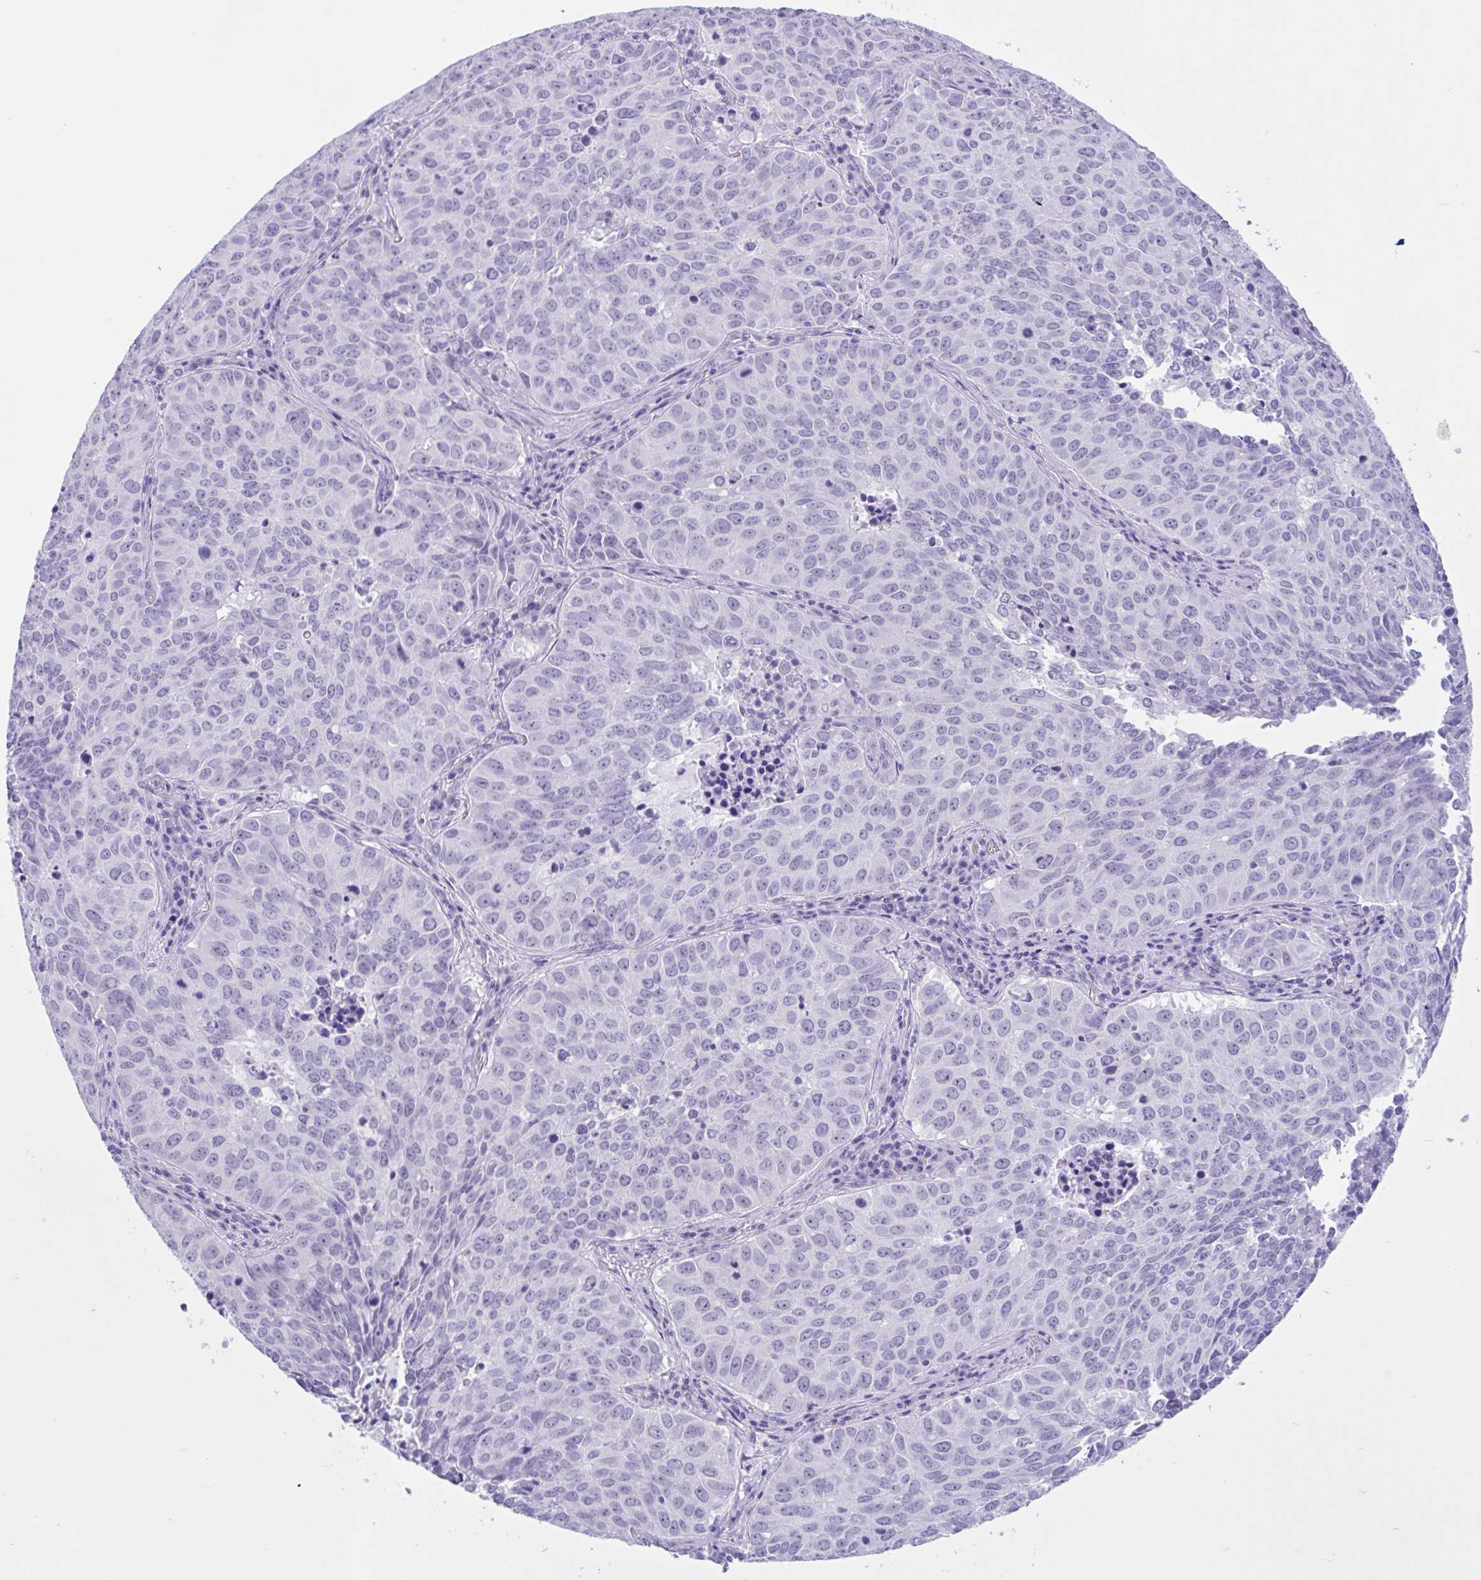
{"staining": {"intensity": "negative", "quantity": "none", "location": "none"}, "tissue": "lung cancer", "cell_type": "Tumor cells", "image_type": "cancer", "snomed": [{"axis": "morphology", "description": "Adenocarcinoma, NOS"}, {"axis": "topography", "description": "Lung"}], "caption": "A high-resolution micrograph shows IHC staining of adenocarcinoma (lung), which reveals no significant expression in tumor cells. The staining is performed using DAB (3,3'-diaminobenzidine) brown chromogen with nuclei counter-stained in using hematoxylin.", "gene": "ZNF319", "patient": {"sex": "female", "age": 50}}